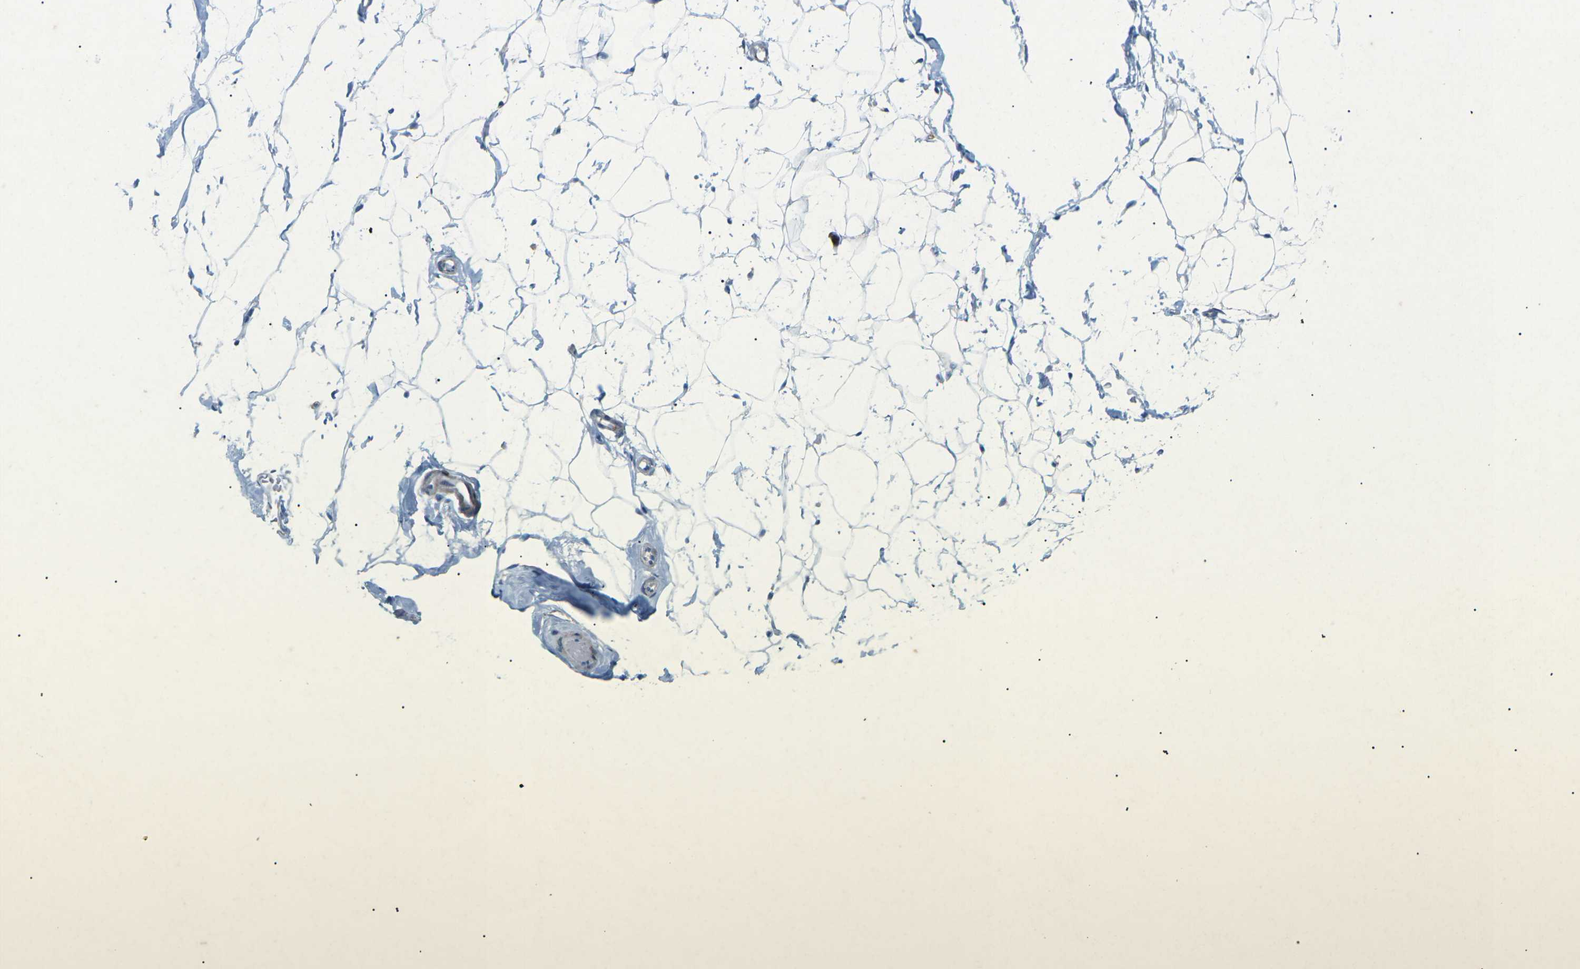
{"staining": {"intensity": "negative", "quantity": "none", "location": "none"}, "tissue": "adipose tissue", "cell_type": "Adipocytes", "image_type": "normal", "snomed": [{"axis": "morphology", "description": "Normal tissue, NOS"}, {"axis": "topography", "description": "Breast"}, {"axis": "topography", "description": "Soft tissue"}], "caption": "High magnification brightfield microscopy of benign adipose tissue stained with DAB (brown) and counterstained with hematoxylin (blue): adipocytes show no significant expression. (Stains: DAB immunohistochemistry (IHC) with hematoxylin counter stain, Microscopy: brightfield microscopy at high magnification).", "gene": "STK11", "patient": {"sex": "female", "age": 75}}